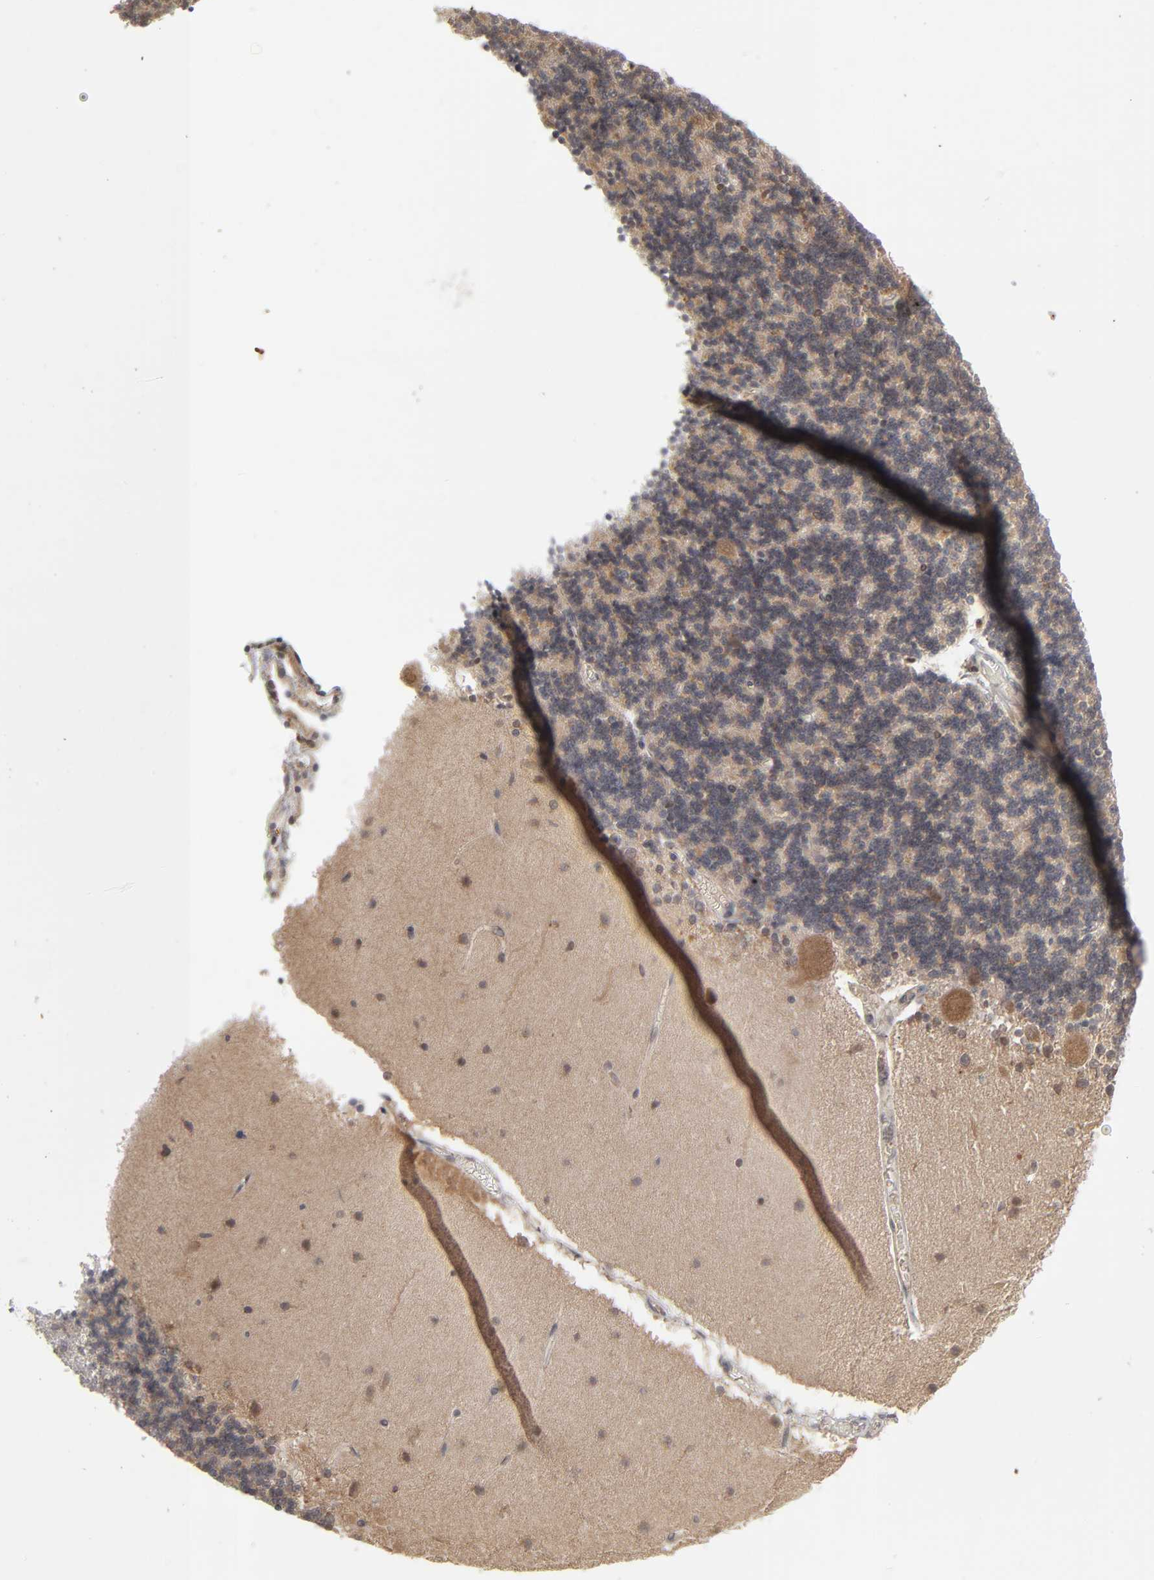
{"staining": {"intensity": "weak", "quantity": ">75%", "location": "cytoplasmic/membranous"}, "tissue": "cerebellum", "cell_type": "Cells in granular layer", "image_type": "normal", "snomed": [{"axis": "morphology", "description": "Normal tissue, NOS"}, {"axis": "topography", "description": "Cerebellum"}], "caption": "Protein expression by IHC displays weak cytoplasmic/membranous staining in approximately >75% of cells in granular layer in benign cerebellum.", "gene": "SCFD1", "patient": {"sex": "female", "age": 54}}